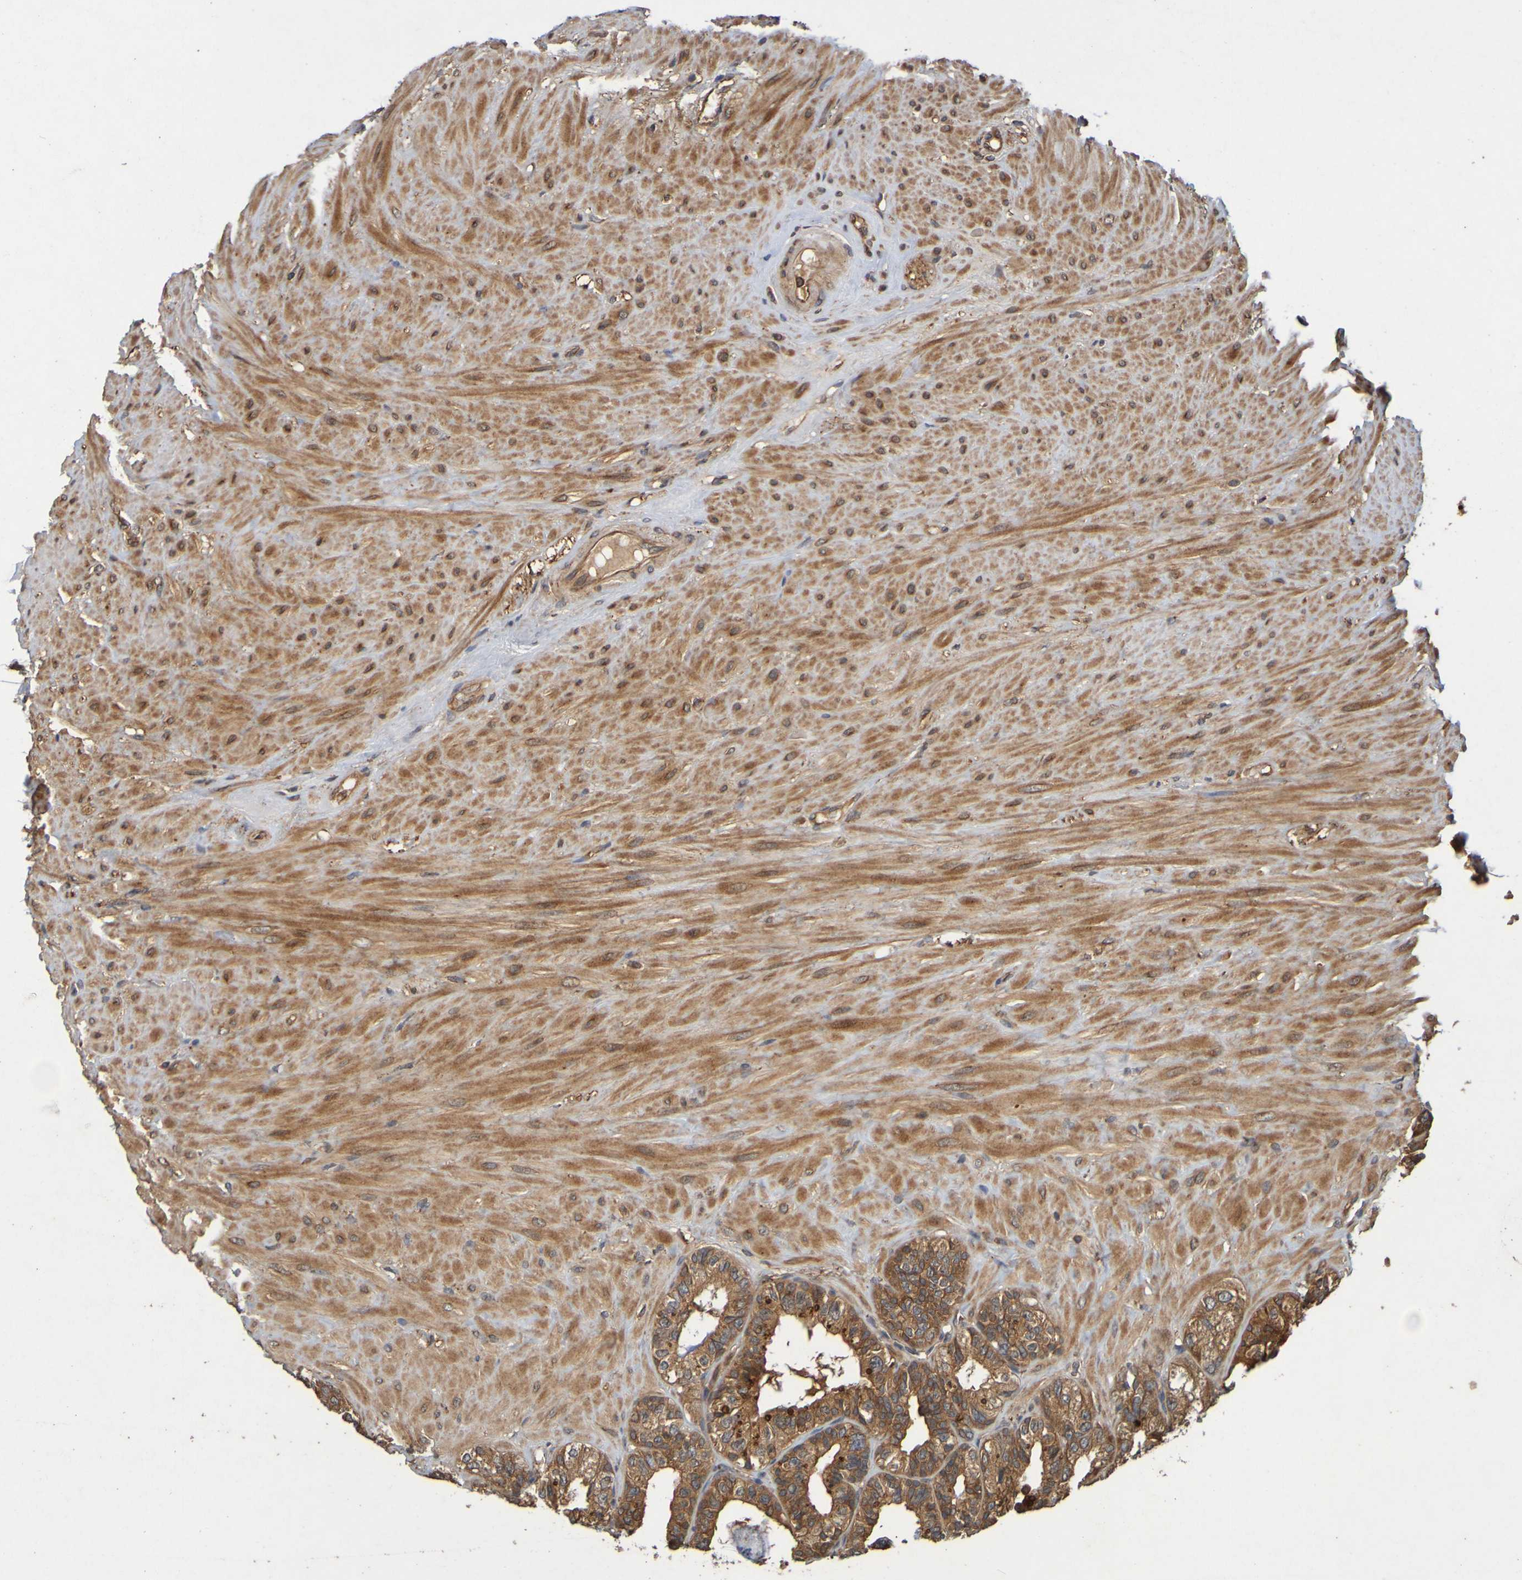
{"staining": {"intensity": "strong", "quantity": ">75%", "location": "cytoplasmic/membranous"}, "tissue": "seminal vesicle", "cell_type": "Glandular cells", "image_type": "normal", "snomed": [{"axis": "morphology", "description": "Normal tissue, NOS"}, {"axis": "topography", "description": "Seminal veicle"}], "caption": "Immunohistochemistry micrograph of normal seminal vesicle stained for a protein (brown), which reveals high levels of strong cytoplasmic/membranous staining in about >75% of glandular cells.", "gene": "OCRL", "patient": {"sex": "male", "age": 68}}